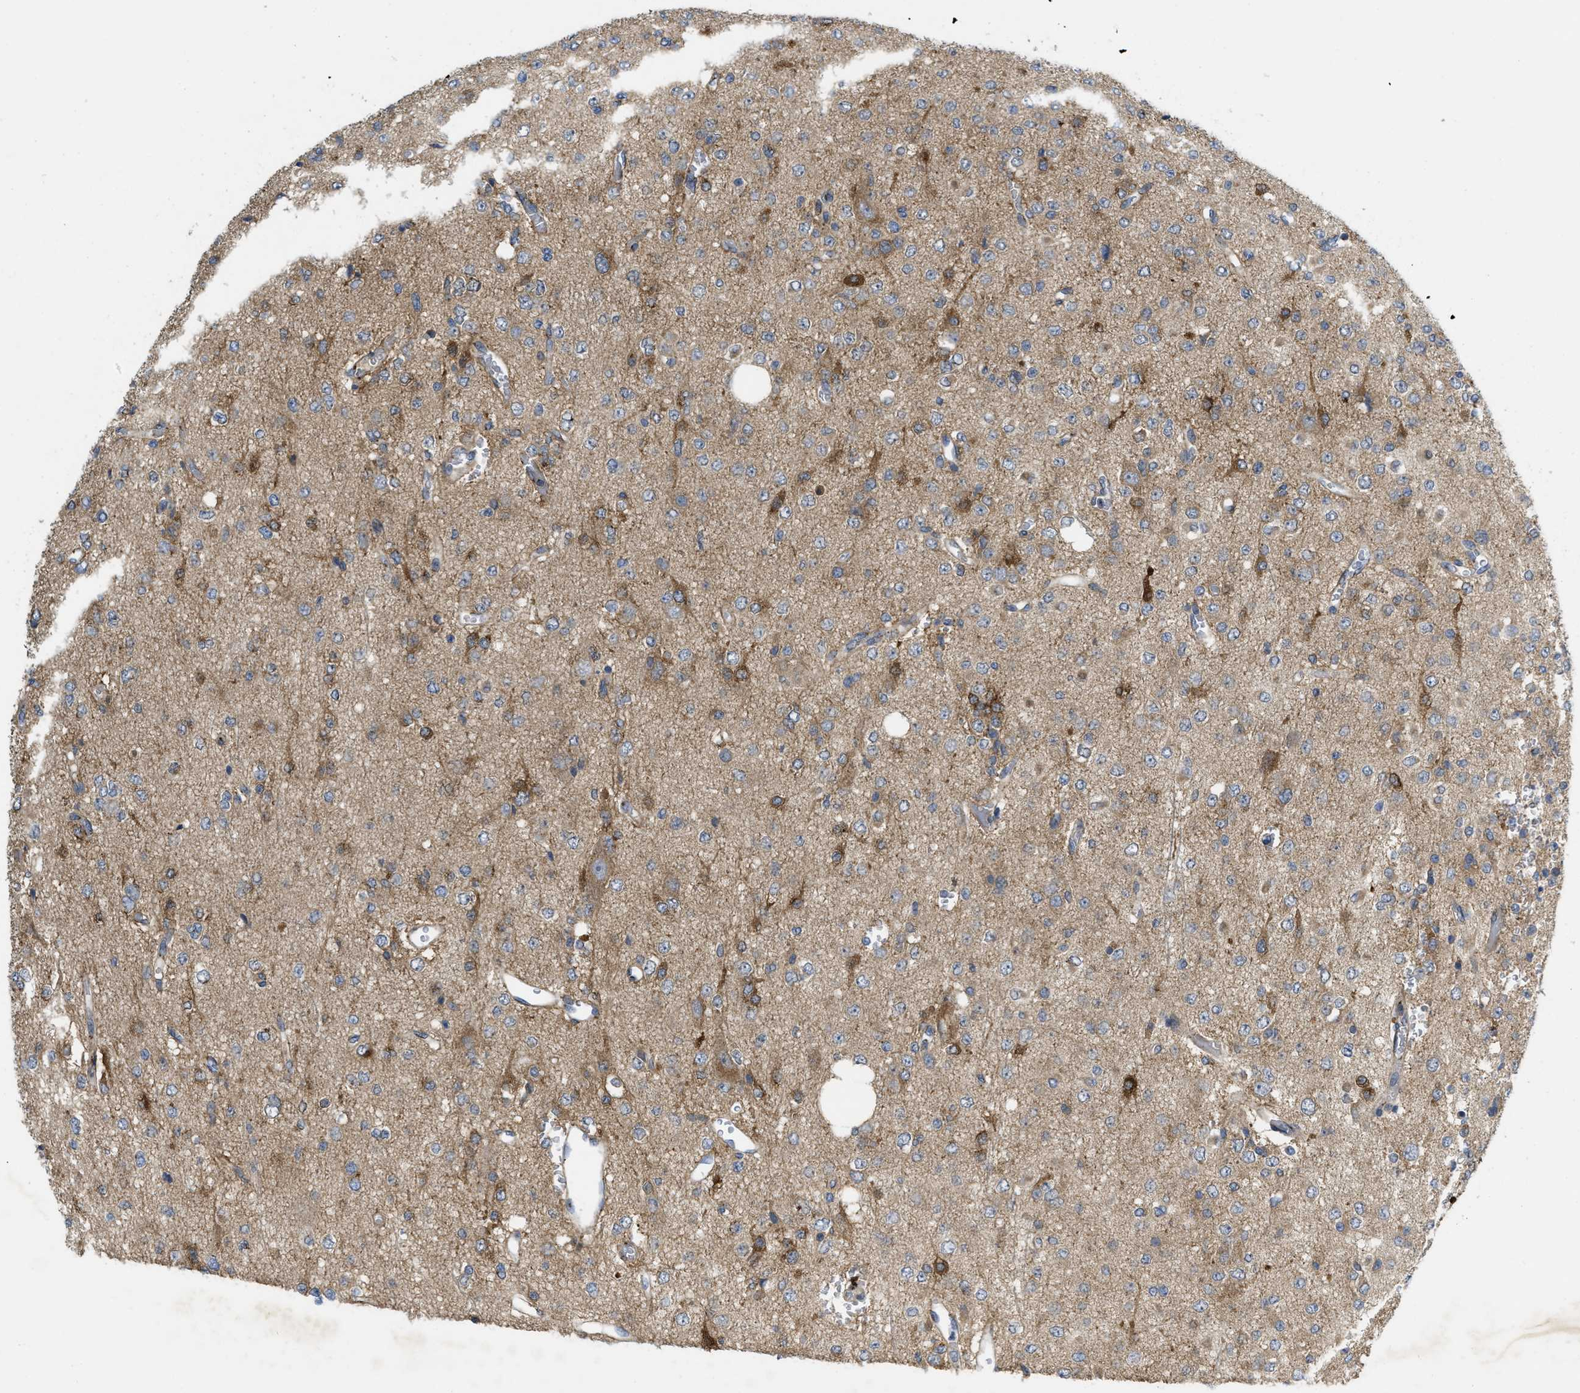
{"staining": {"intensity": "weak", "quantity": "<25%", "location": "cytoplasmic/membranous"}, "tissue": "glioma", "cell_type": "Tumor cells", "image_type": "cancer", "snomed": [{"axis": "morphology", "description": "Glioma, malignant, Low grade"}, {"axis": "topography", "description": "Brain"}], "caption": "This photomicrograph is of glioma stained with immunohistochemistry to label a protein in brown with the nuclei are counter-stained blue. There is no expression in tumor cells.", "gene": "ZNF70", "patient": {"sex": "male", "age": 38}}